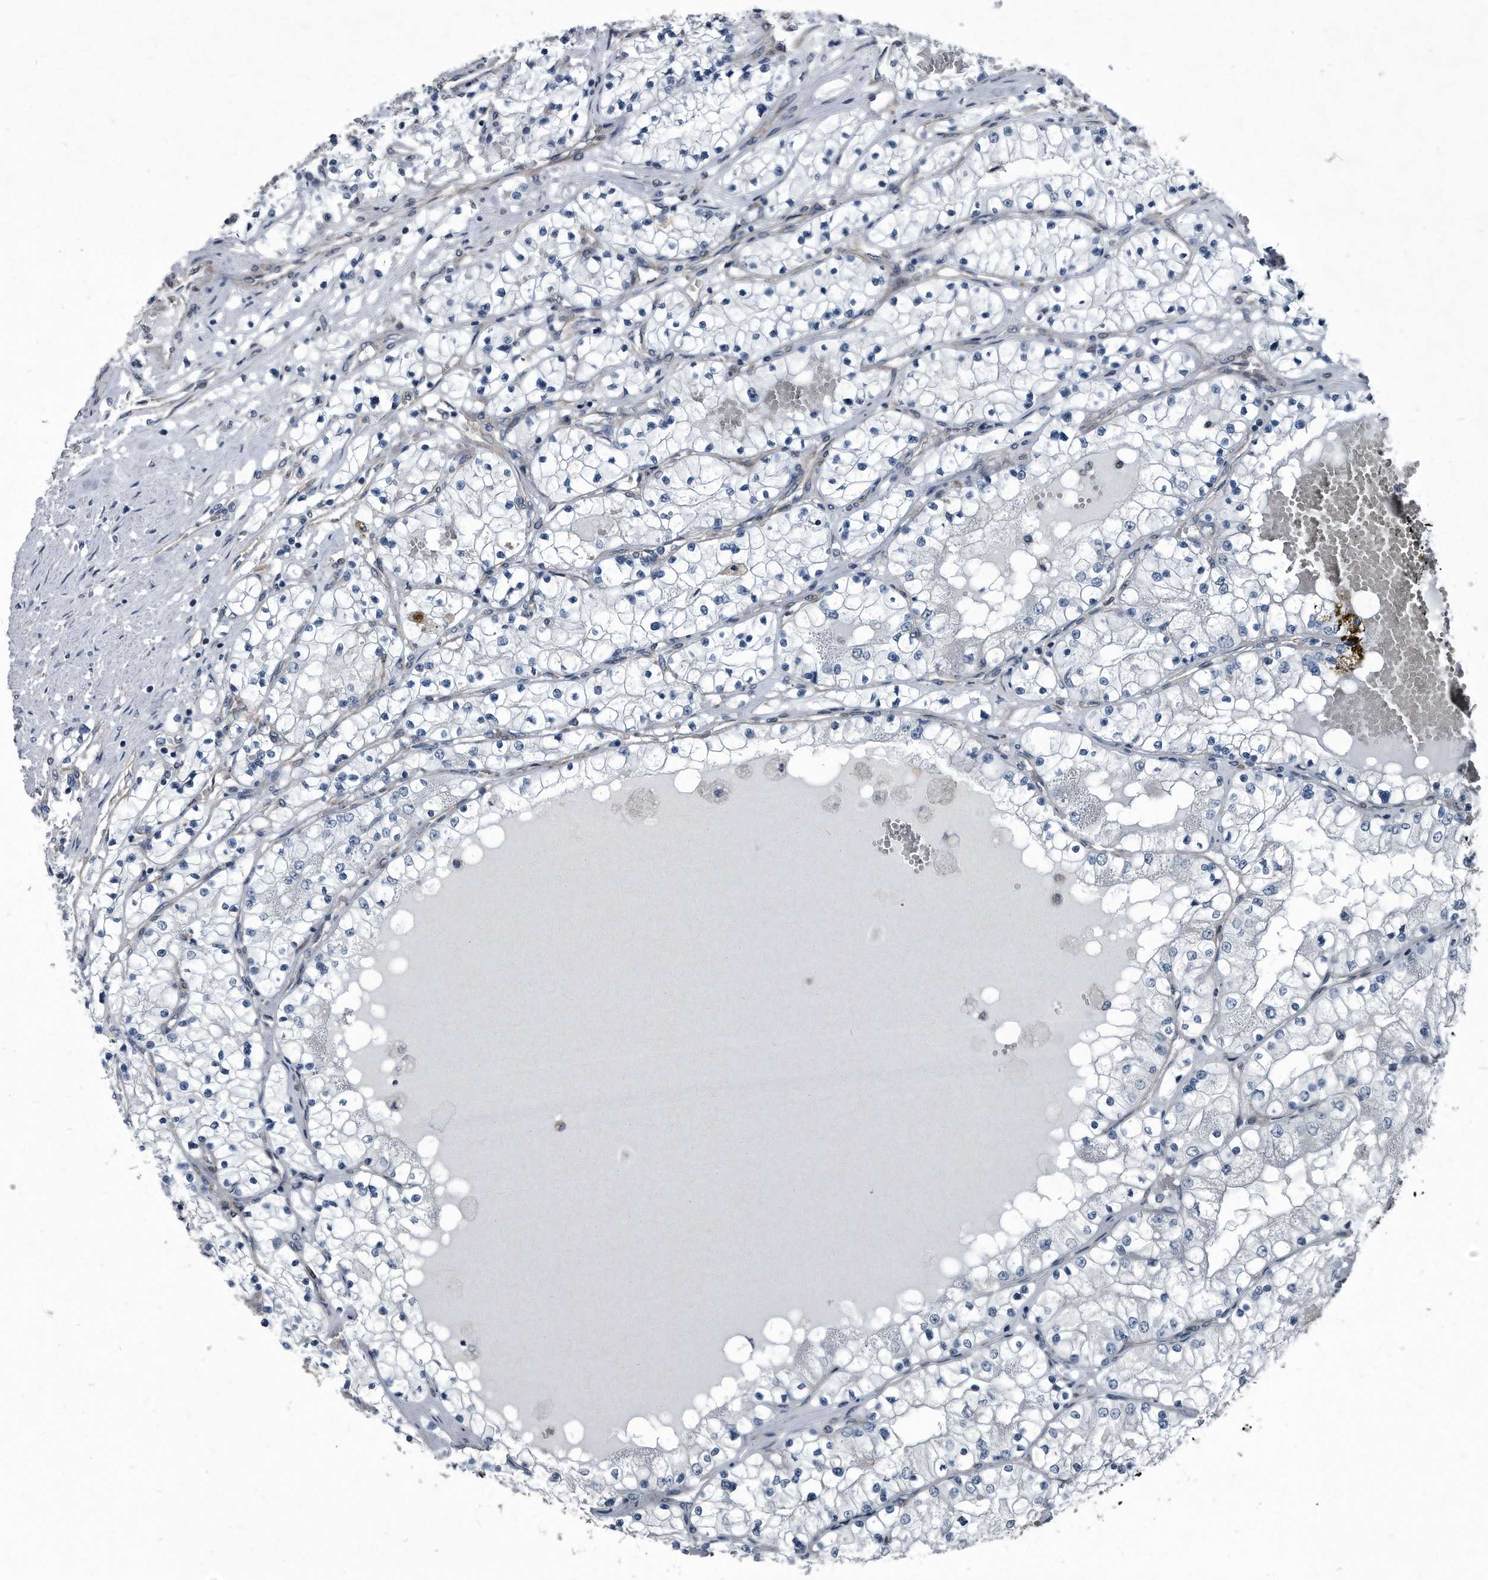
{"staining": {"intensity": "negative", "quantity": "none", "location": "none"}, "tissue": "renal cancer", "cell_type": "Tumor cells", "image_type": "cancer", "snomed": [{"axis": "morphology", "description": "Normal tissue, NOS"}, {"axis": "morphology", "description": "Adenocarcinoma, NOS"}, {"axis": "topography", "description": "Kidney"}], "caption": "This is a histopathology image of immunohistochemistry staining of adenocarcinoma (renal), which shows no positivity in tumor cells.", "gene": "PLEC", "patient": {"sex": "male", "age": 68}}